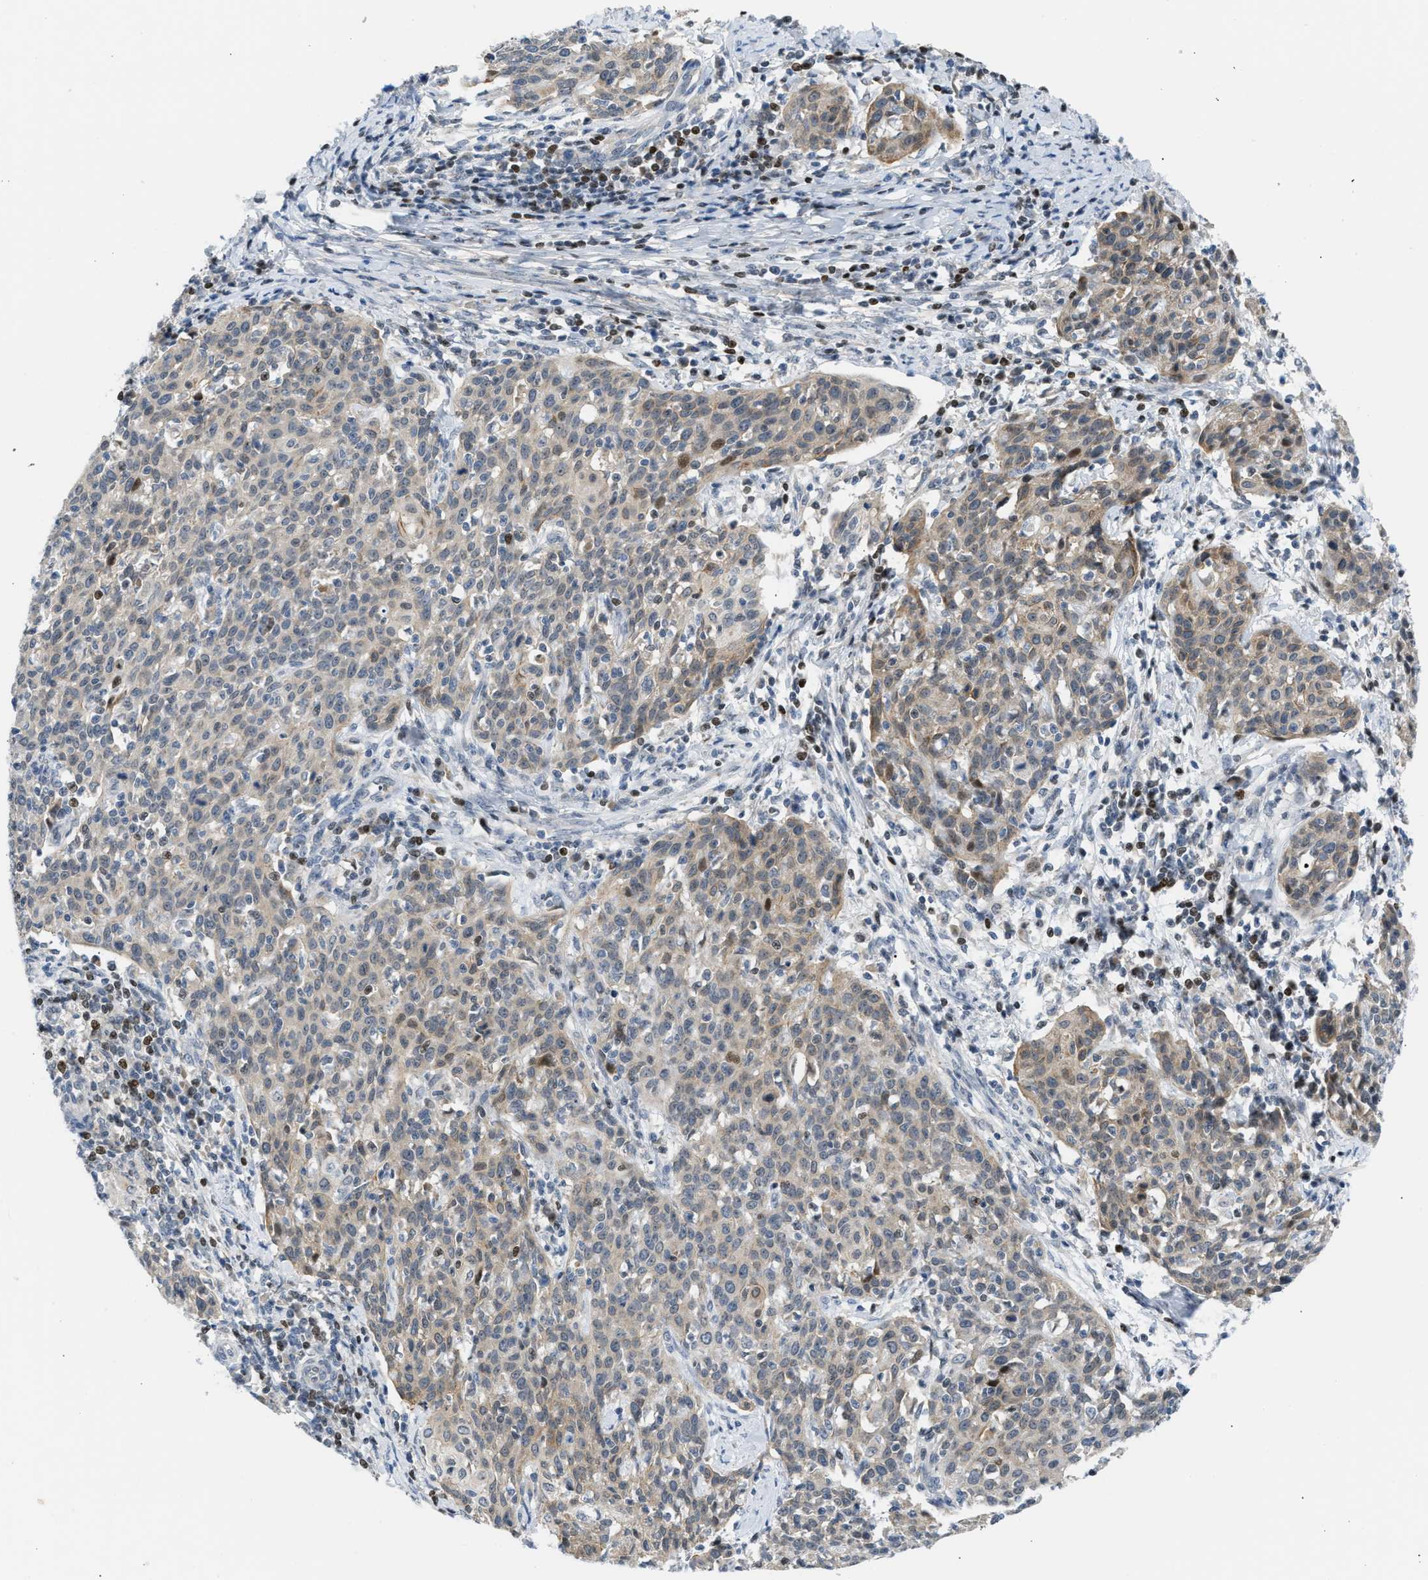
{"staining": {"intensity": "weak", "quantity": "<25%", "location": "cytoplasmic/membranous"}, "tissue": "cervical cancer", "cell_type": "Tumor cells", "image_type": "cancer", "snomed": [{"axis": "morphology", "description": "Squamous cell carcinoma, NOS"}, {"axis": "topography", "description": "Cervix"}], "caption": "Immunohistochemical staining of human cervical cancer demonstrates no significant expression in tumor cells. Brightfield microscopy of IHC stained with DAB (3,3'-diaminobenzidine) (brown) and hematoxylin (blue), captured at high magnification.", "gene": "NPS", "patient": {"sex": "female", "age": 38}}